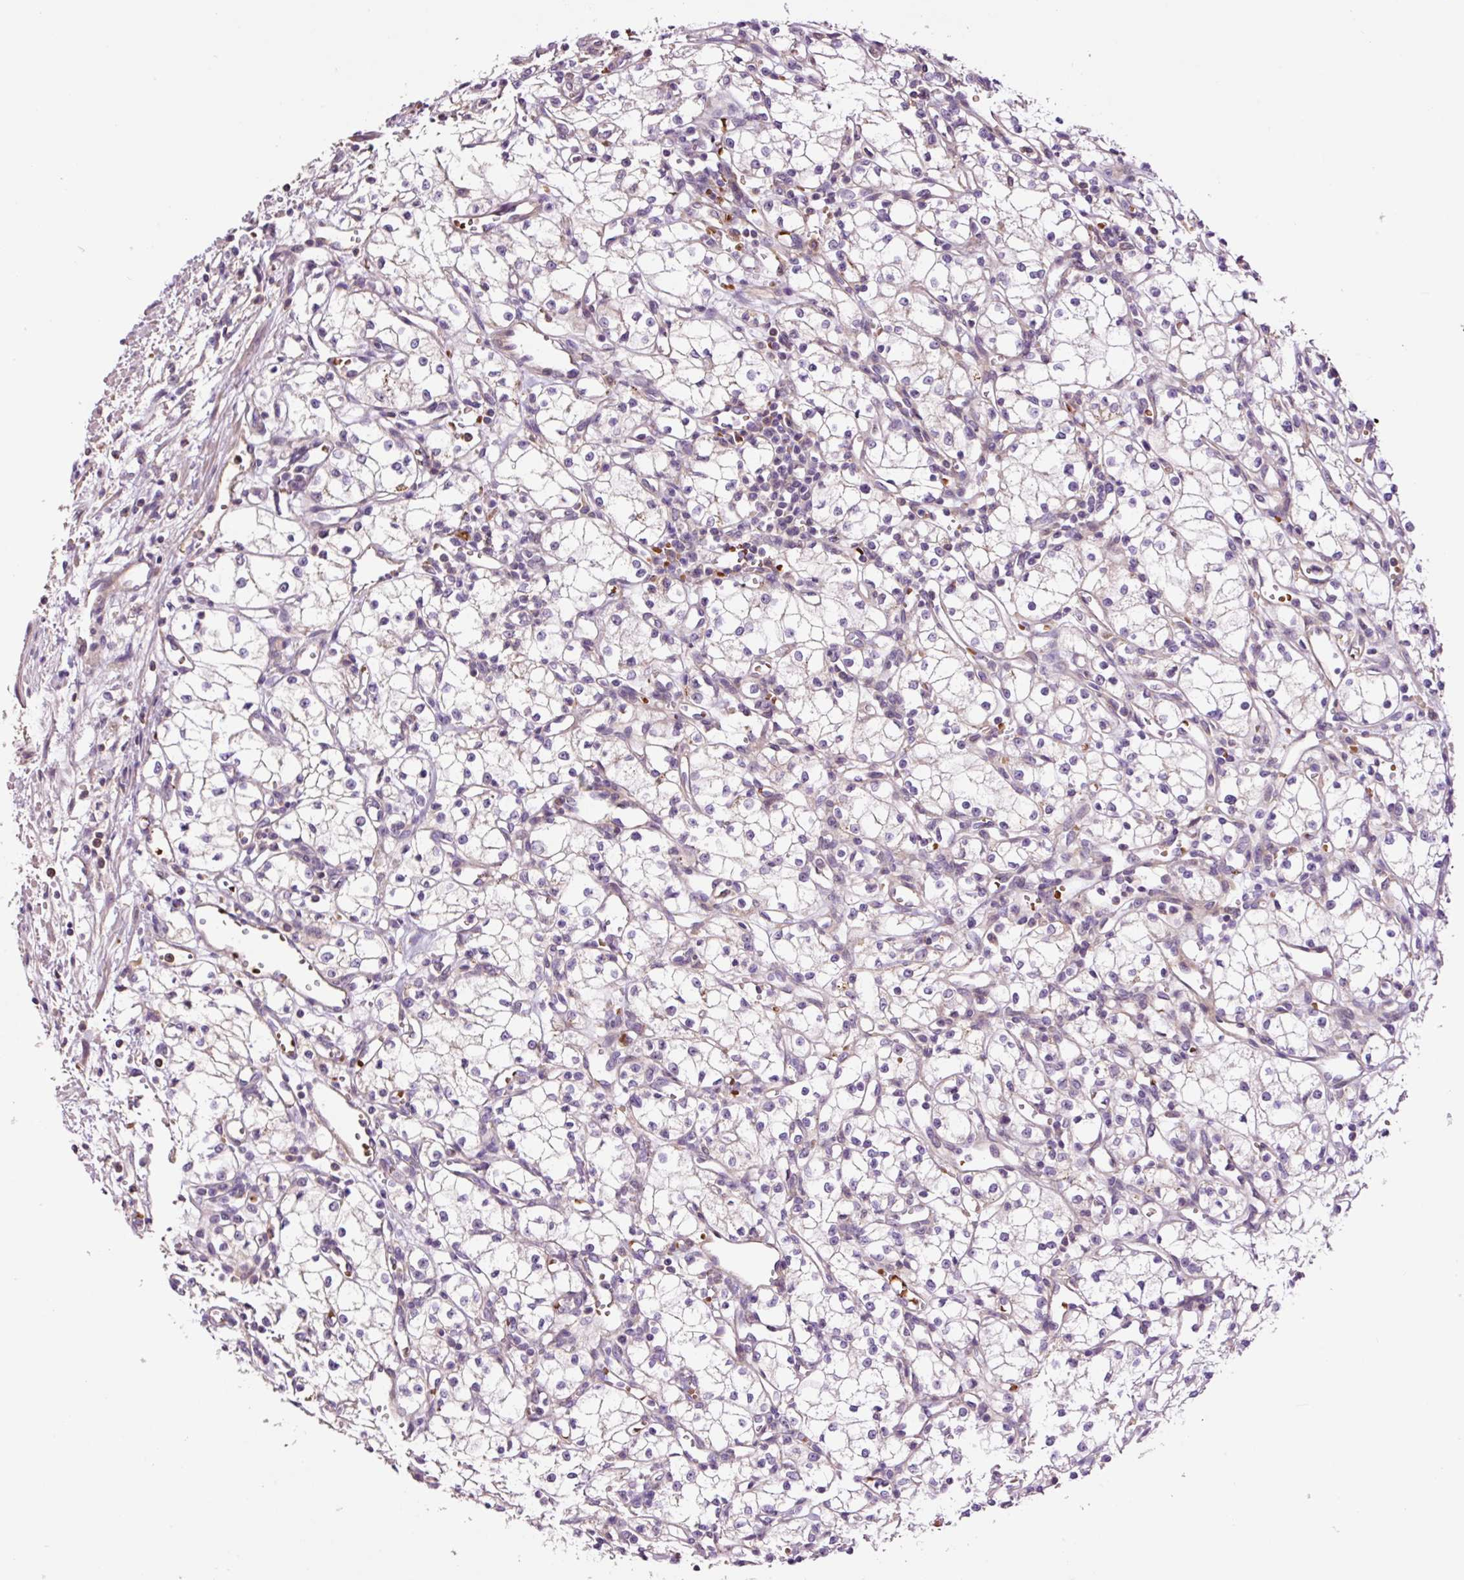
{"staining": {"intensity": "negative", "quantity": "none", "location": "none"}, "tissue": "renal cancer", "cell_type": "Tumor cells", "image_type": "cancer", "snomed": [{"axis": "morphology", "description": "Adenocarcinoma, NOS"}, {"axis": "topography", "description": "Kidney"}], "caption": "This is an immunohistochemistry (IHC) image of renal cancer. There is no positivity in tumor cells.", "gene": "TMEM235", "patient": {"sex": "male", "age": 59}}